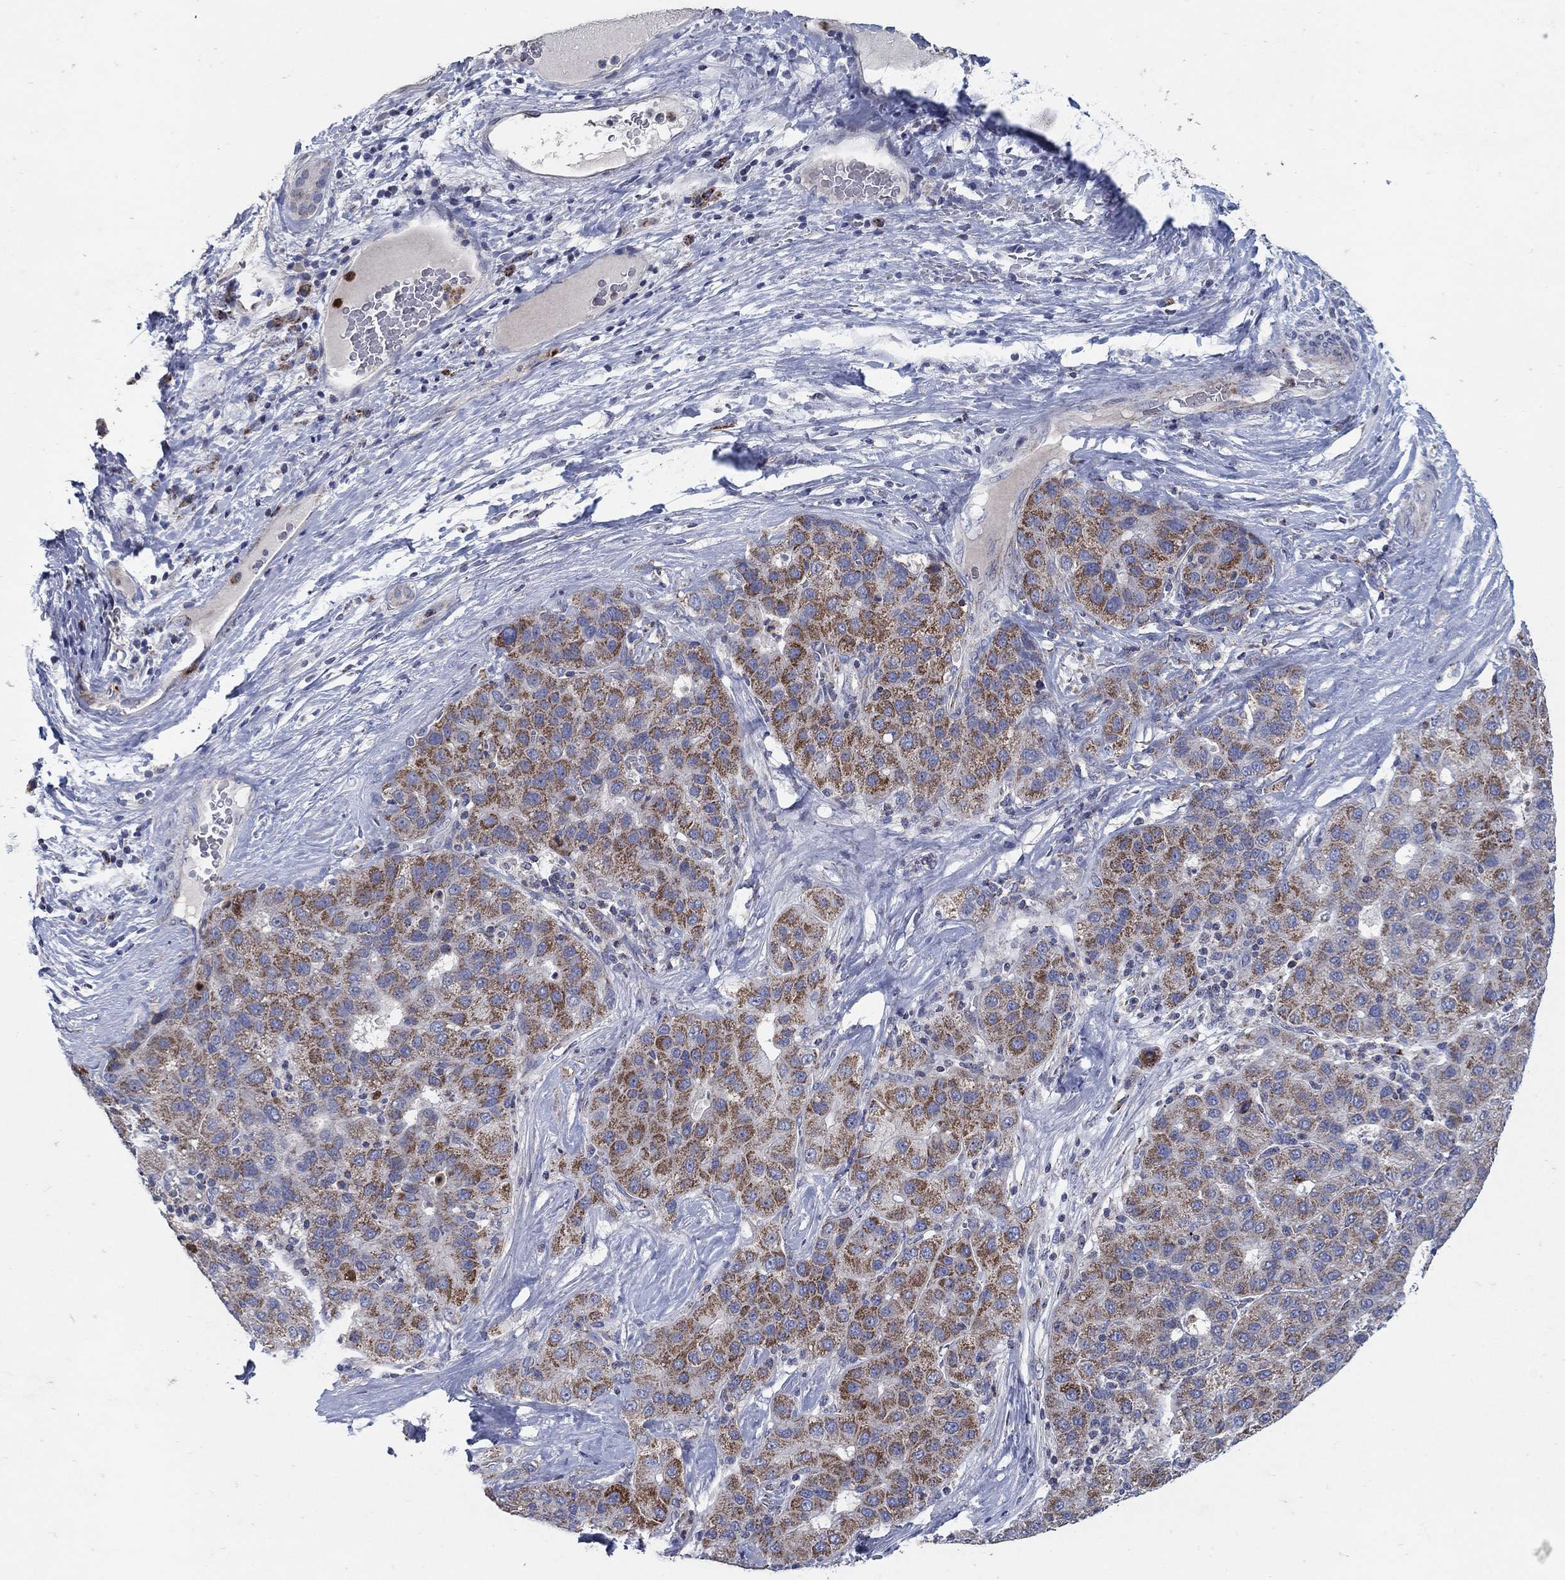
{"staining": {"intensity": "moderate", "quantity": "25%-75%", "location": "cytoplasmic/membranous"}, "tissue": "liver cancer", "cell_type": "Tumor cells", "image_type": "cancer", "snomed": [{"axis": "morphology", "description": "Carcinoma, Hepatocellular, NOS"}, {"axis": "topography", "description": "Liver"}], "caption": "A photomicrograph showing moderate cytoplasmic/membranous expression in approximately 25%-75% of tumor cells in liver cancer, as visualized by brown immunohistochemical staining.", "gene": "HMX2", "patient": {"sex": "male", "age": 65}}